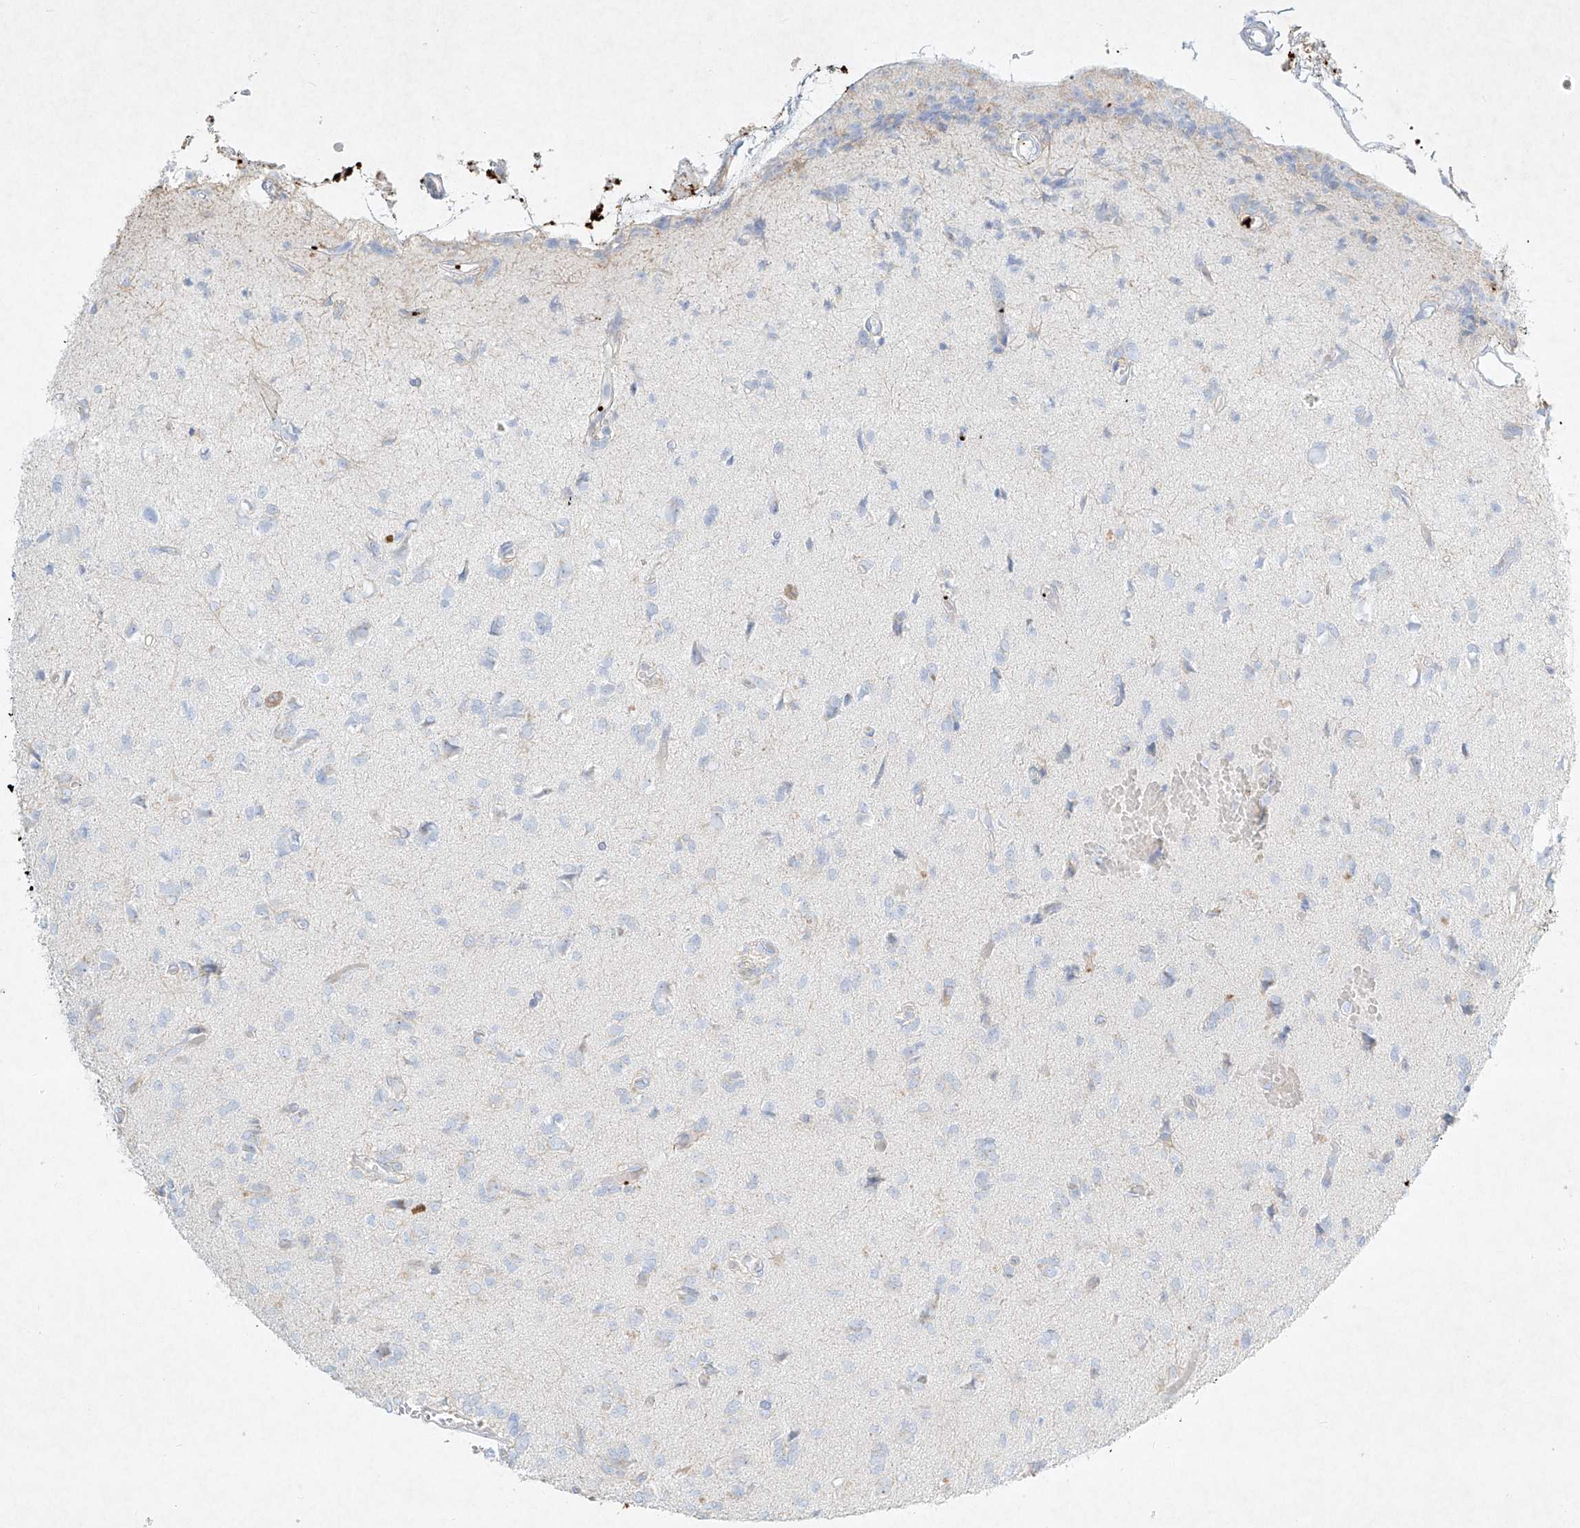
{"staining": {"intensity": "negative", "quantity": "none", "location": "none"}, "tissue": "glioma", "cell_type": "Tumor cells", "image_type": "cancer", "snomed": [{"axis": "morphology", "description": "Glioma, malignant, High grade"}, {"axis": "topography", "description": "Brain"}], "caption": "This is an IHC histopathology image of glioma. There is no positivity in tumor cells.", "gene": "PLEK", "patient": {"sex": "female", "age": 59}}